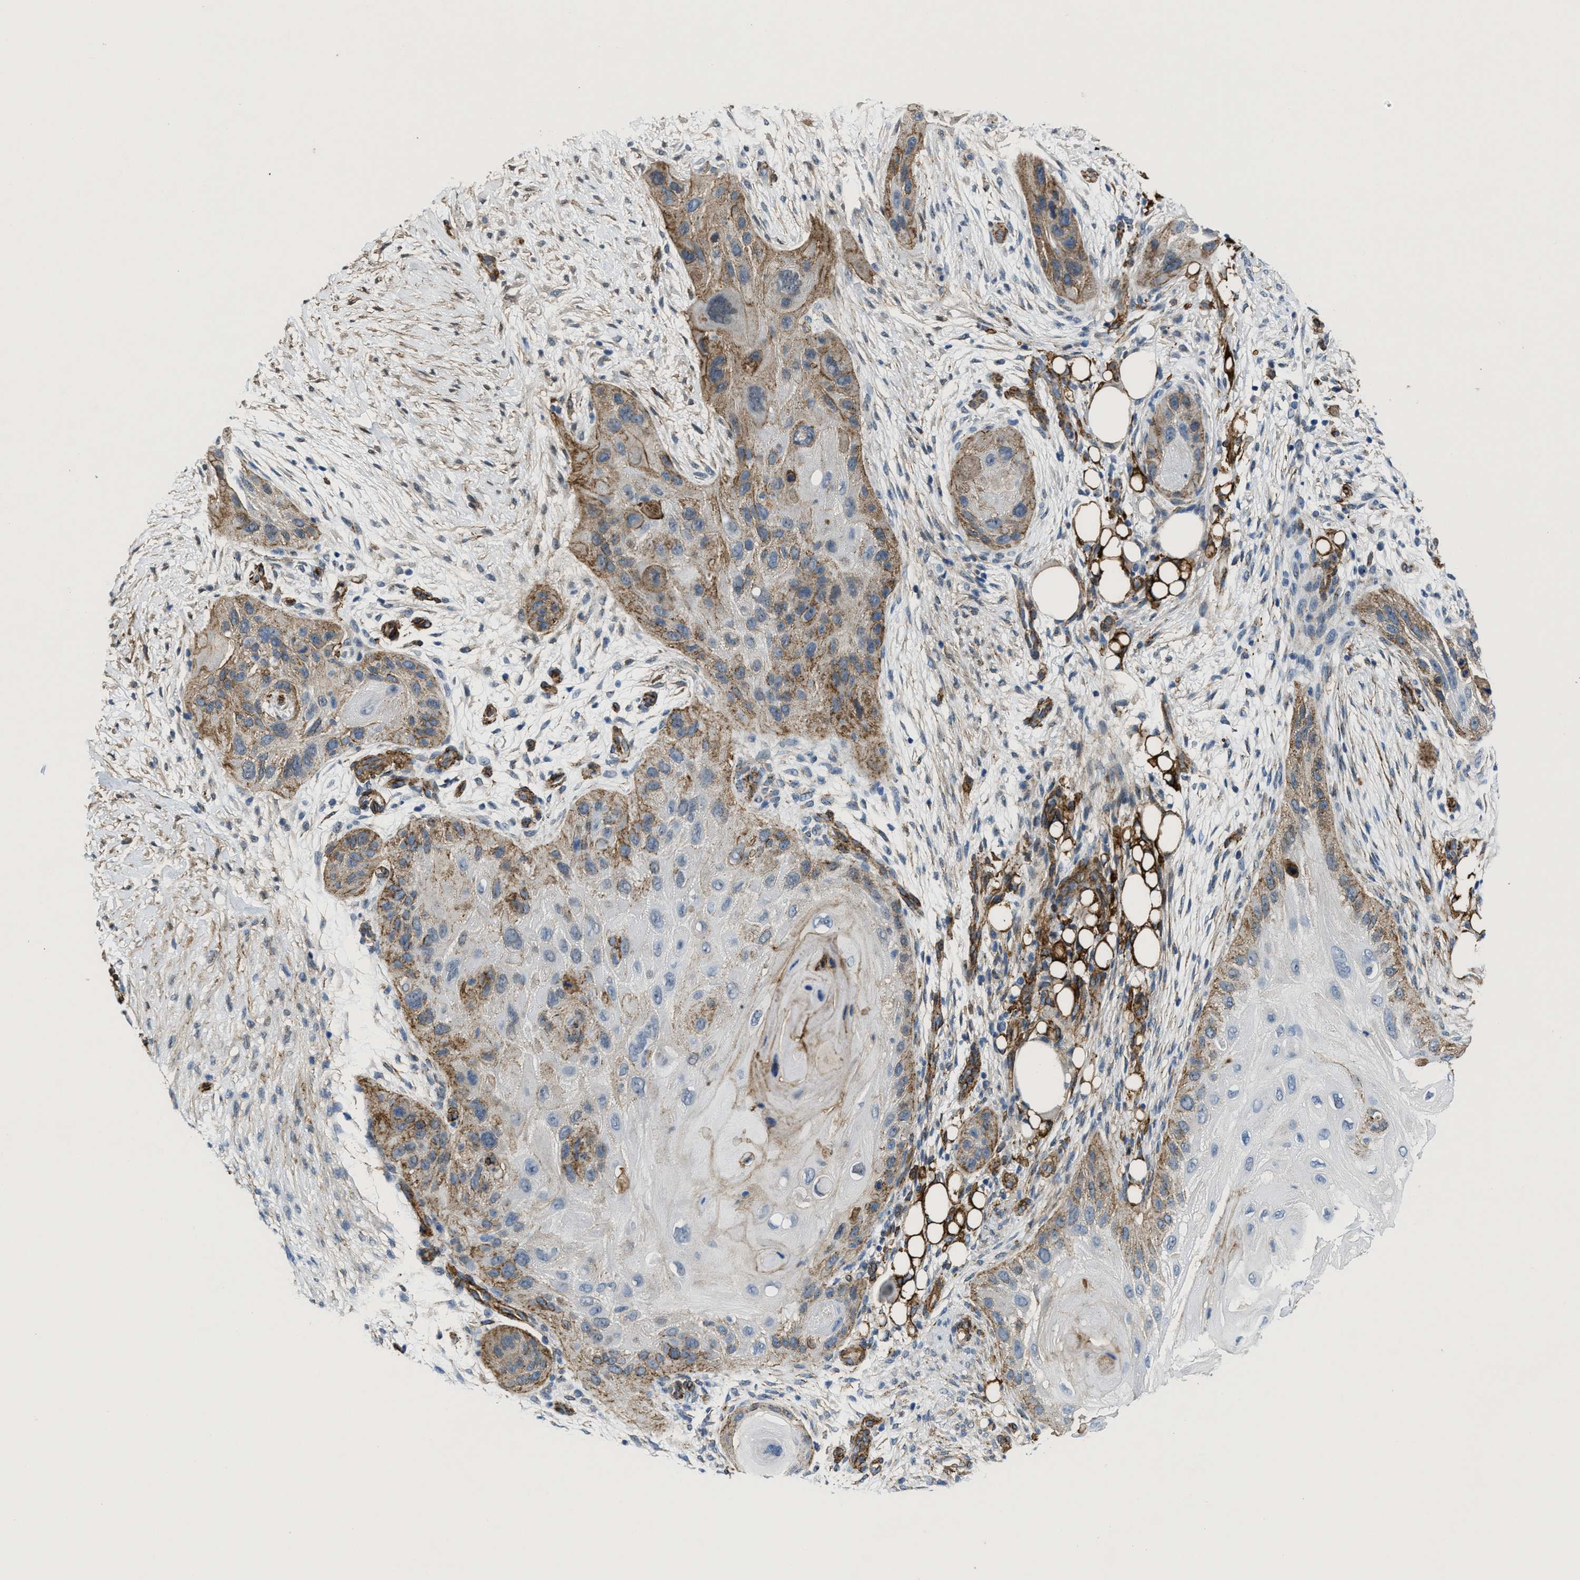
{"staining": {"intensity": "moderate", "quantity": "25%-75%", "location": "cytoplasmic/membranous"}, "tissue": "skin cancer", "cell_type": "Tumor cells", "image_type": "cancer", "snomed": [{"axis": "morphology", "description": "Squamous cell carcinoma, NOS"}, {"axis": "topography", "description": "Skin"}], "caption": "A photomicrograph of skin cancer (squamous cell carcinoma) stained for a protein exhibits moderate cytoplasmic/membranous brown staining in tumor cells. The staining was performed using DAB (3,3'-diaminobenzidine), with brown indicating positive protein expression. Nuclei are stained blue with hematoxylin.", "gene": "NAB1", "patient": {"sex": "female", "age": 77}}